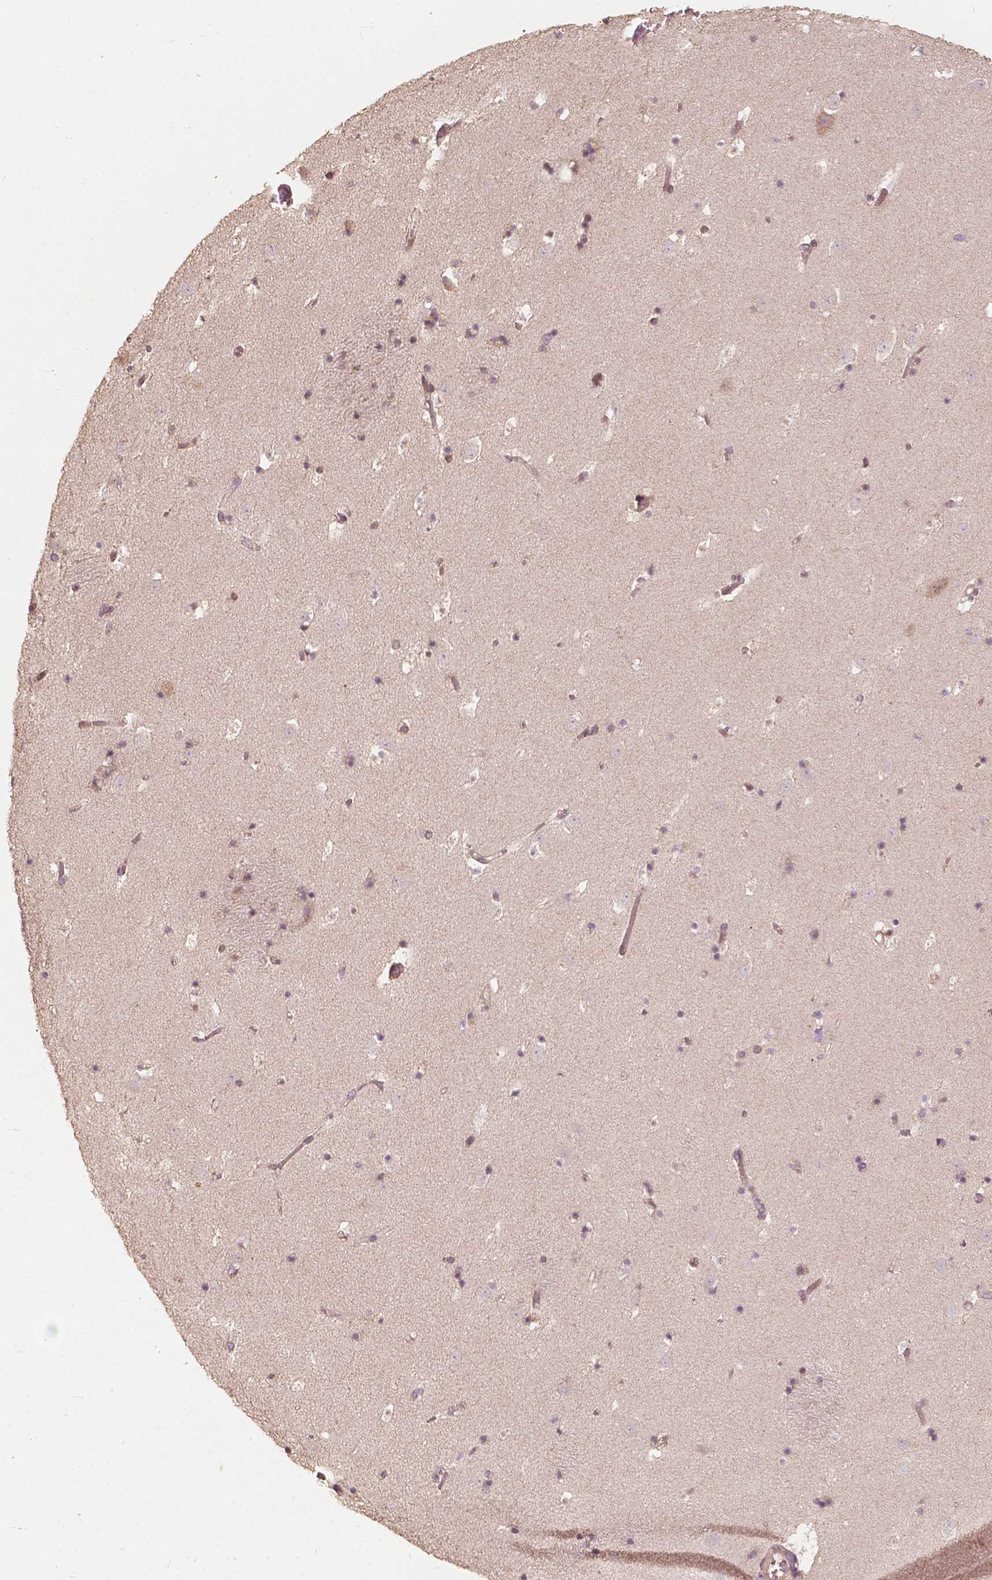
{"staining": {"intensity": "weak", "quantity": "<25%", "location": "cytoplasmic/membranous"}, "tissue": "caudate", "cell_type": "Glial cells", "image_type": "normal", "snomed": [{"axis": "morphology", "description": "Normal tissue, NOS"}, {"axis": "topography", "description": "Lateral ventricle wall"}], "caption": "DAB immunohistochemical staining of normal human caudate exhibits no significant positivity in glial cells. (DAB immunohistochemistry (IHC) with hematoxylin counter stain).", "gene": "G3BP1", "patient": {"sex": "female", "age": 42}}